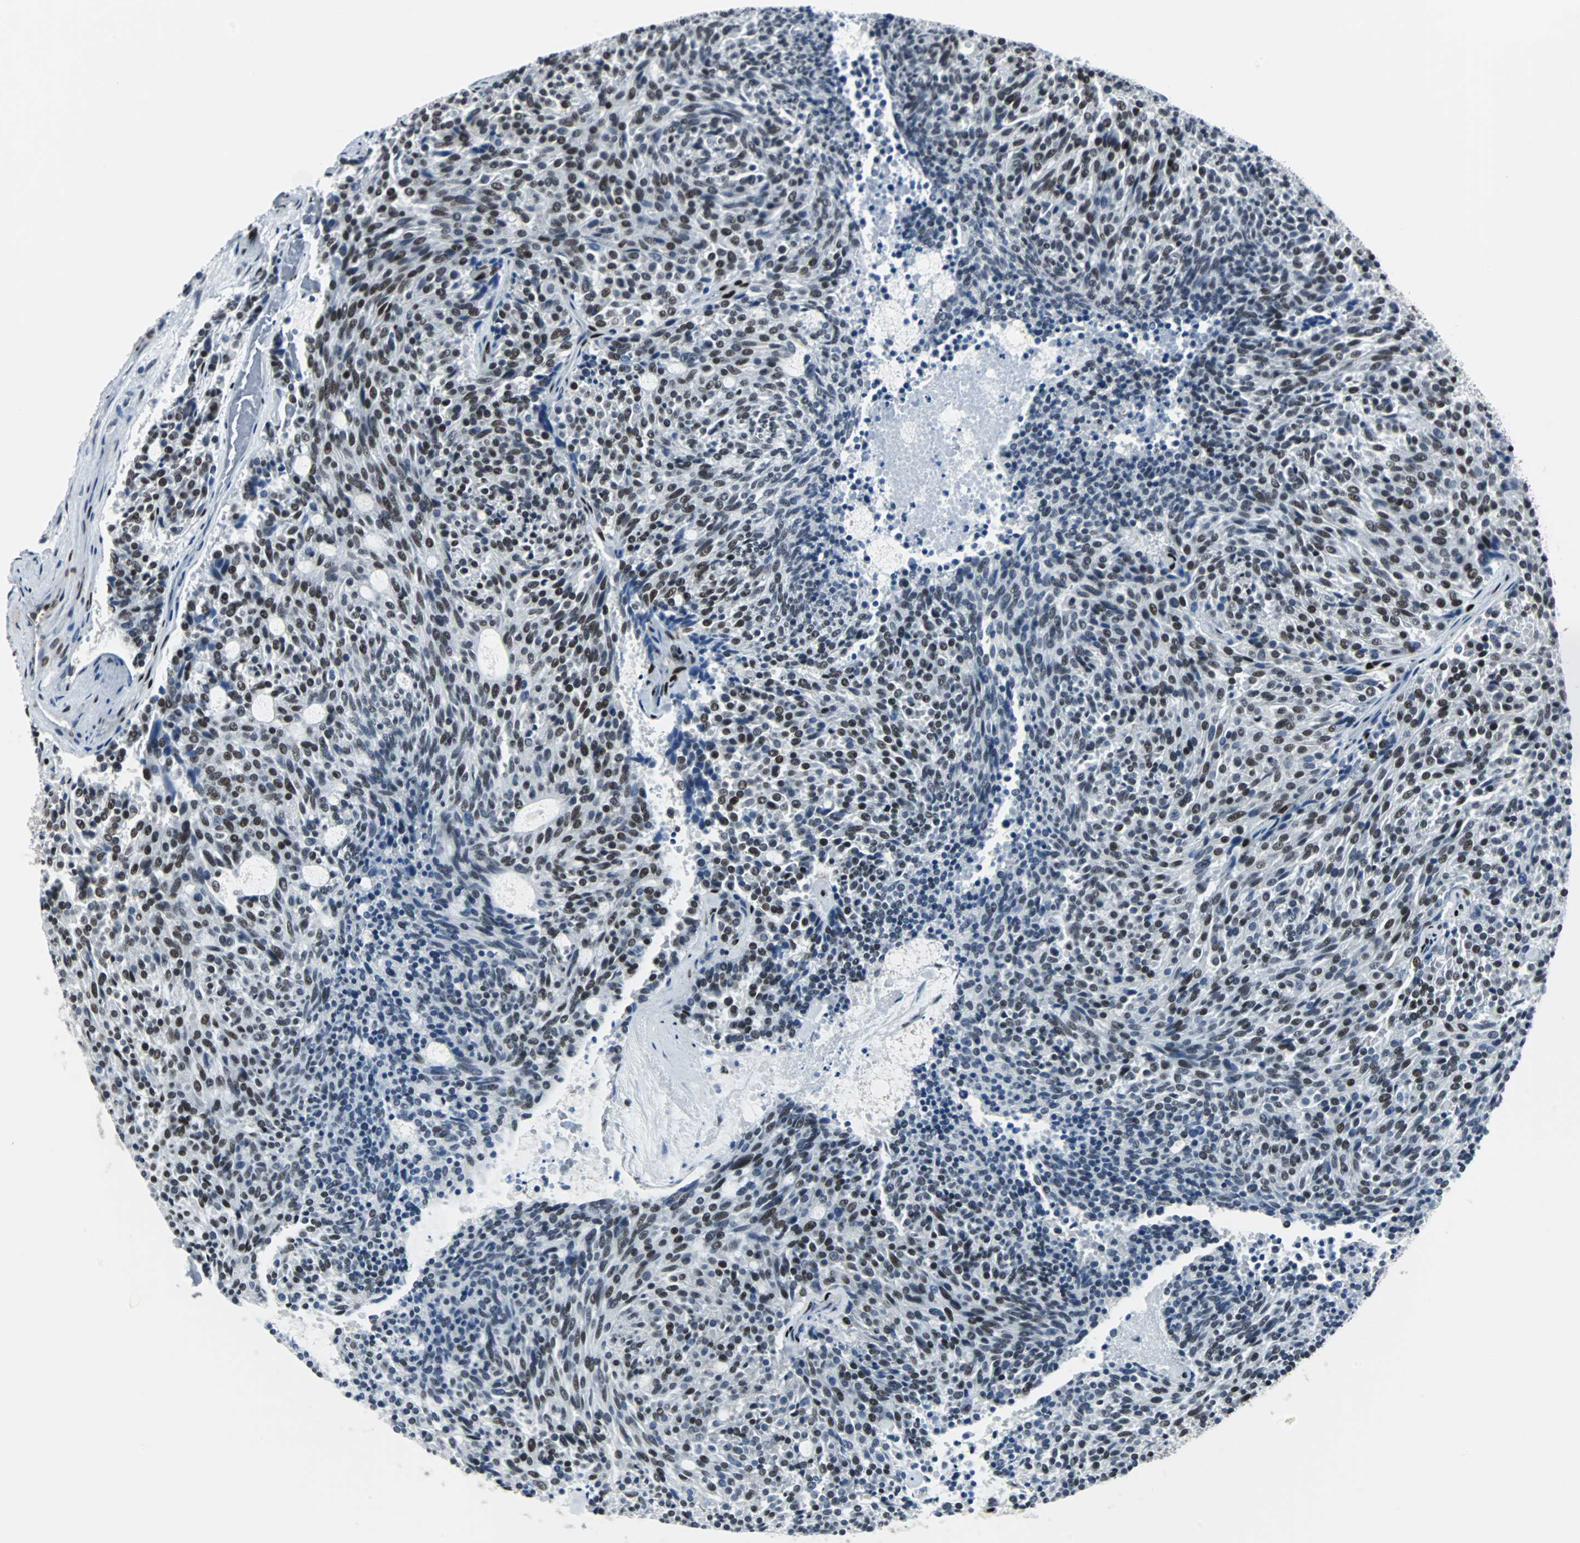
{"staining": {"intensity": "moderate", "quantity": ">75%", "location": "nuclear"}, "tissue": "carcinoid", "cell_type": "Tumor cells", "image_type": "cancer", "snomed": [{"axis": "morphology", "description": "Carcinoid, malignant, NOS"}, {"axis": "topography", "description": "Pancreas"}], "caption": "A histopathology image showing moderate nuclear staining in approximately >75% of tumor cells in malignant carcinoid, as visualized by brown immunohistochemical staining.", "gene": "MEF2D", "patient": {"sex": "female", "age": 54}}